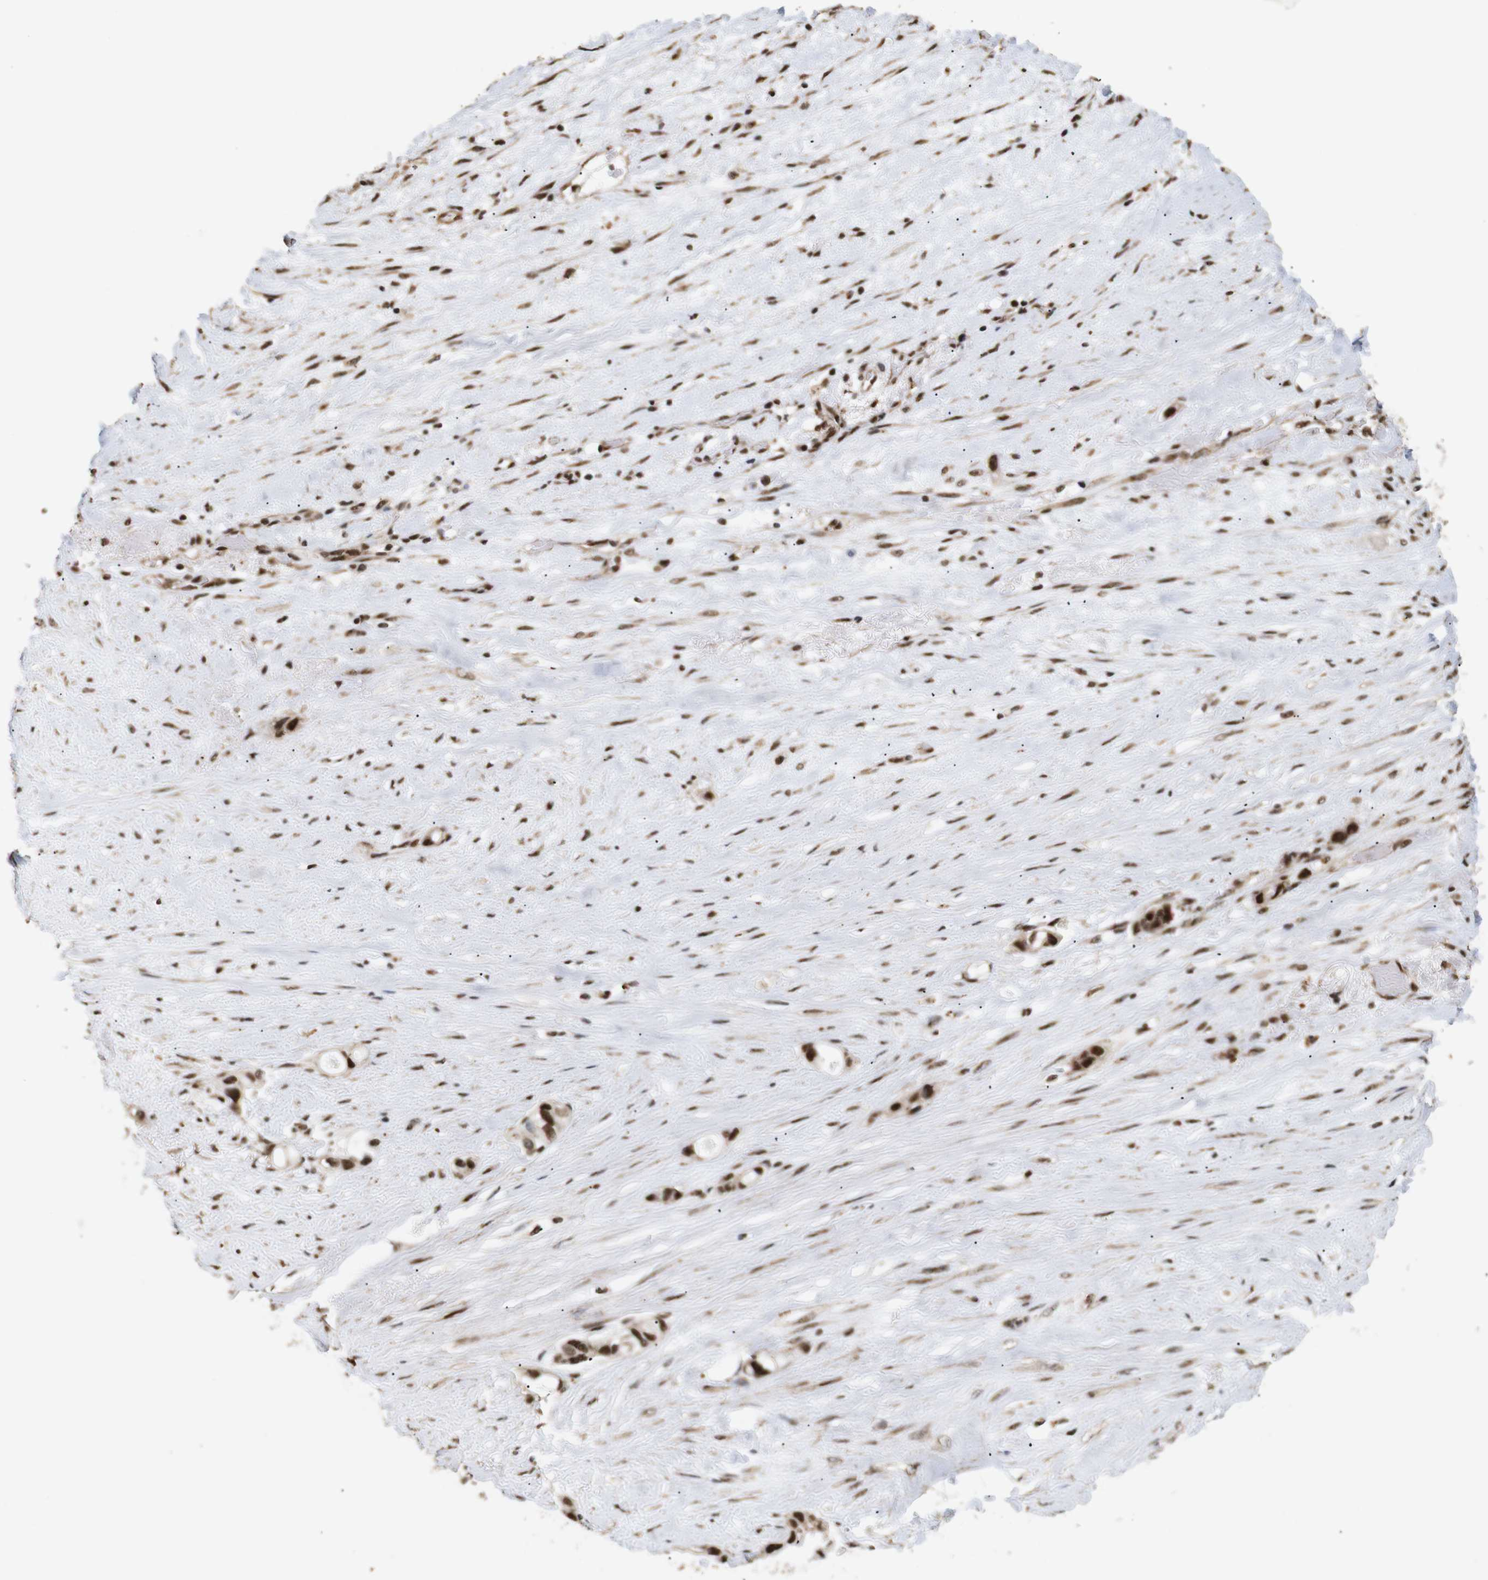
{"staining": {"intensity": "strong", "quantity": ">75%", "location": "cytoplasmic/membranous,nuclear"}, "tissue": "liver cancer", "cell_type": "Tumor cells", "image_type": "cancer", "snomed": [{"axis": "morphology", "description": "Cholangiocarcinoma"}, {"axis": "topography", "description": "Liver"}], "caption": "A photomicrograph of human liver cancer (cholangiocarcinoma) stained for a protein shows strong cytoplasmic/membranous and nuclear brown staining in tumor cells. (Stains: DAB in brown, nuclei in blue, Microscopy: brightfield microscopy at high magnification).", "gene": "PYM1", "patient": {"sex": "female", "age": 65}}